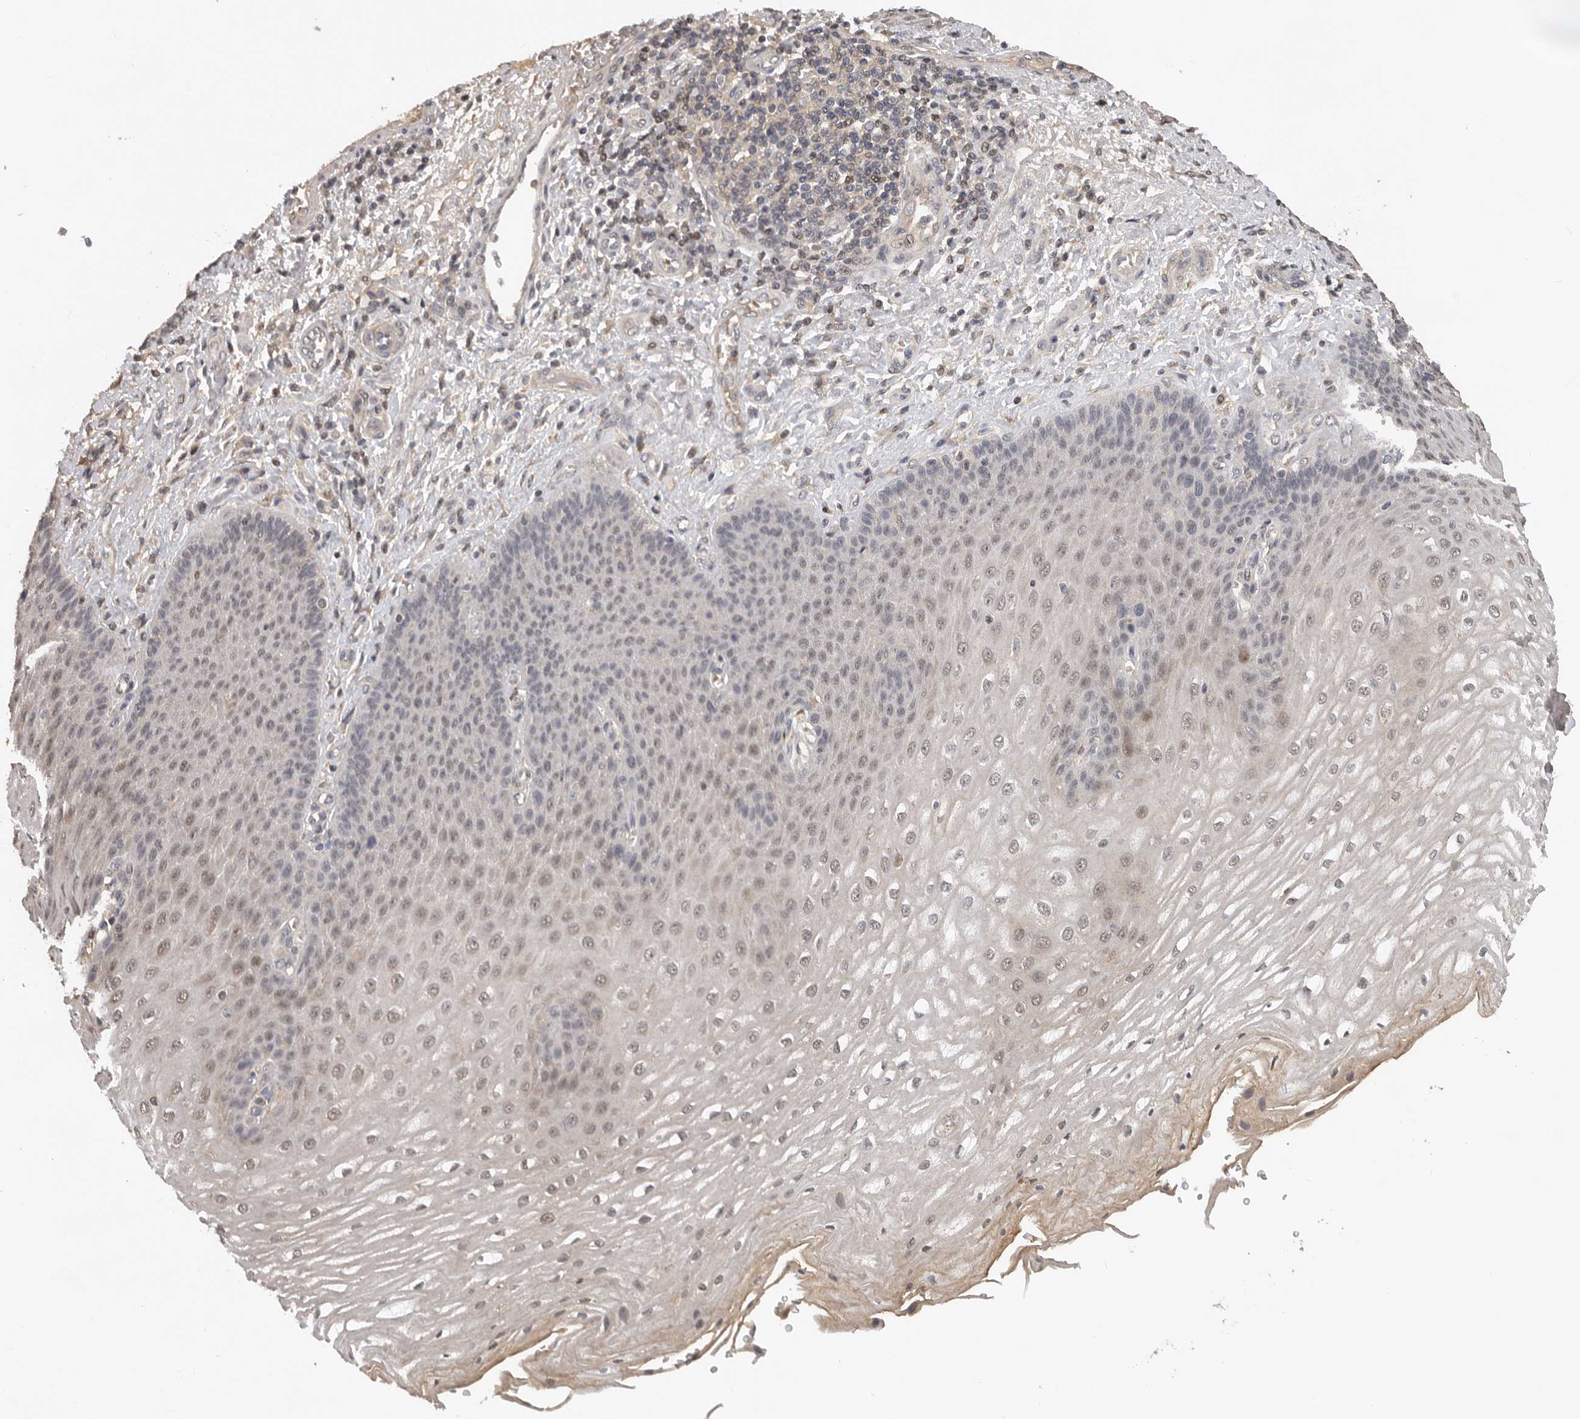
{"staining": {"intensity": "moderate", "quantity": "25%-75%", "location": "cytoplasmic/membranous,nuclear"}, "tissue": "esophagus", "cell_type": "Squamous epithelial cells", "image_type": "normal", "snomed": [{"axis": "morphology", "description": "Normal tissue, NOS"}, {"axis": "topography", "description": "Esophagus"}], "caption": "Immunohistochemistry image of normal esophagus stained for a protein (brown), which shows medium levels of moderate cytoplasmic/membranous,nuclear staining in approximately 25%-75% of squamous epithelial cells.", "gene": "HENMT1", "patient": {"sex": "male", "age": 54}}